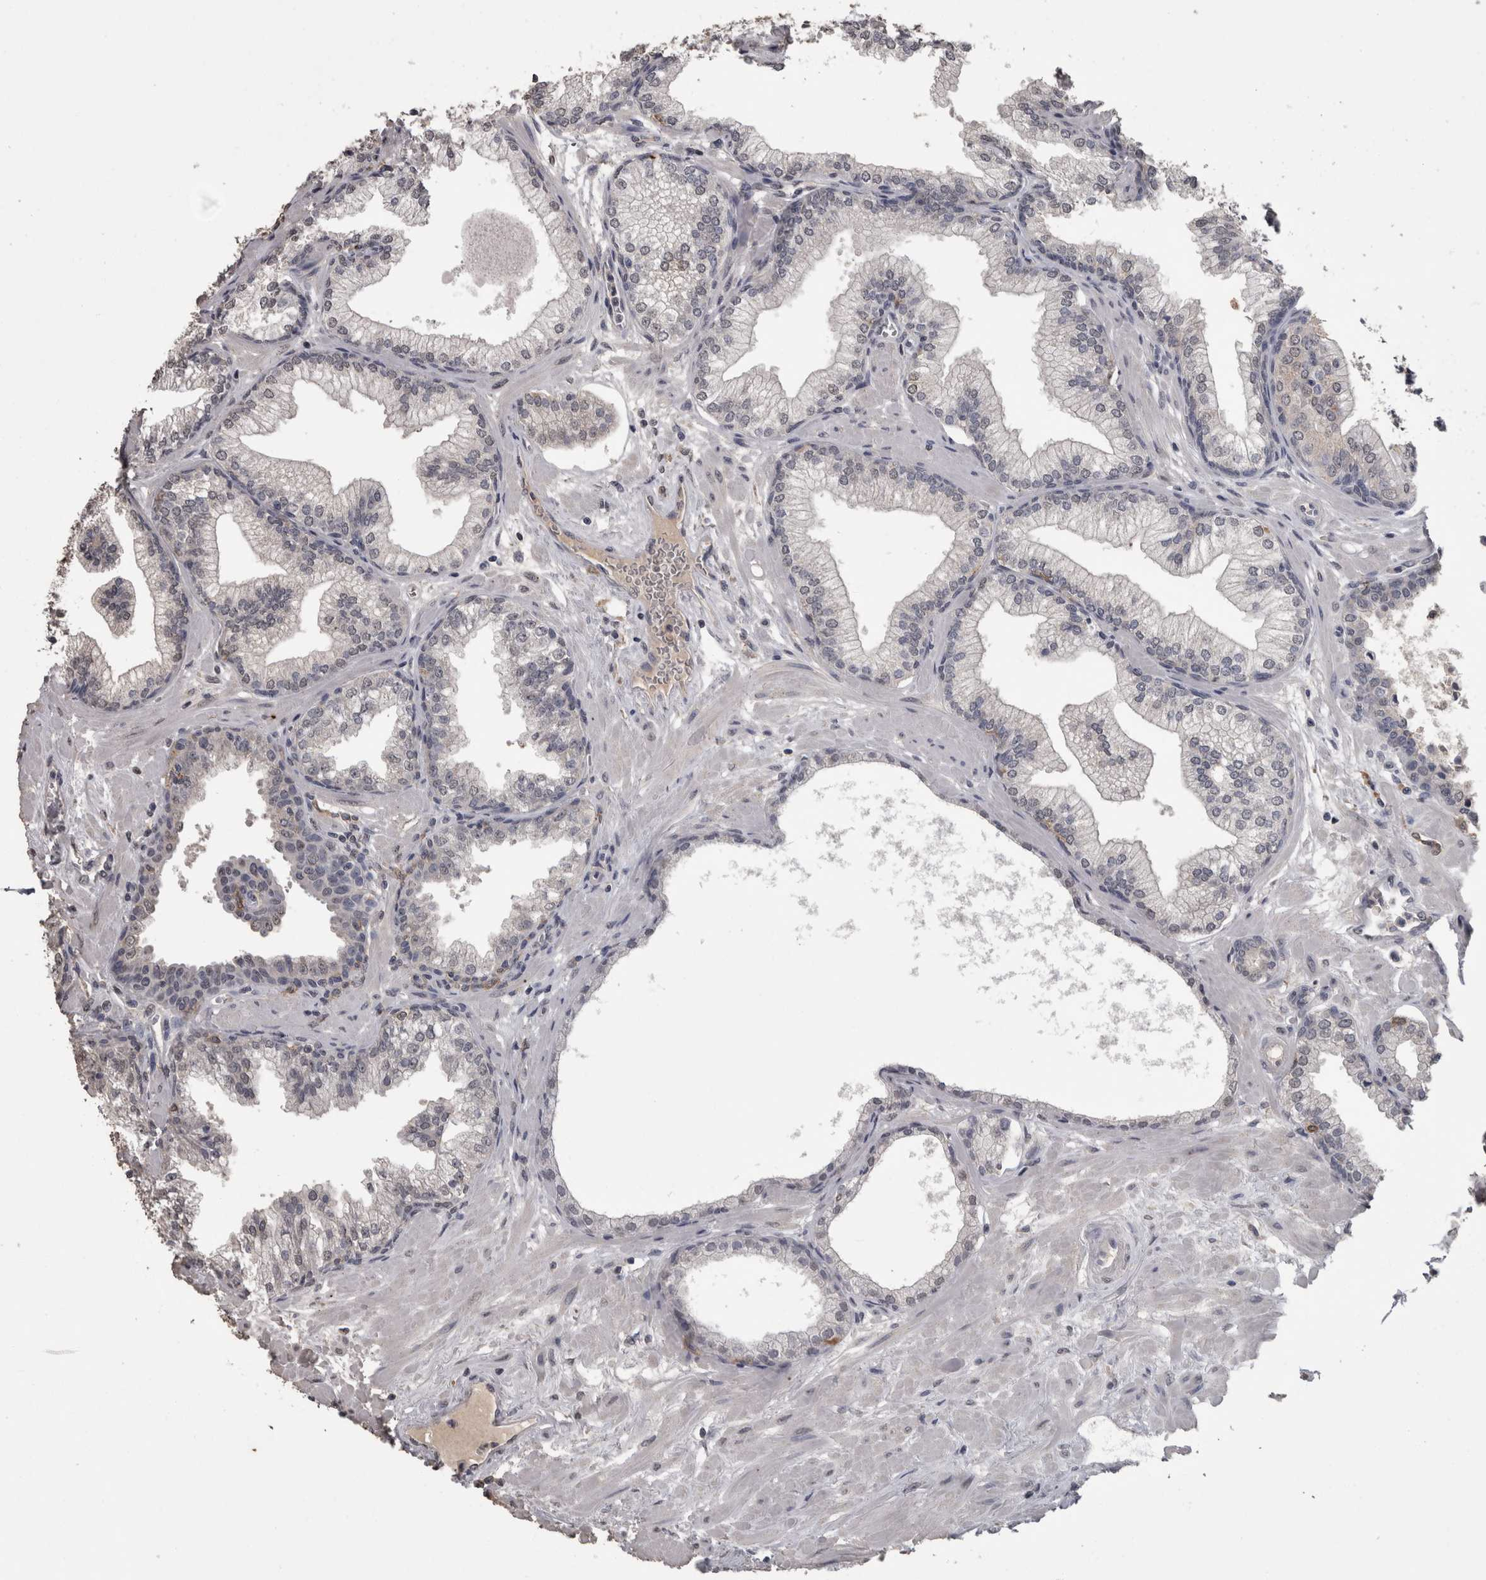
{"staining": {"intensity": "negative", "quantity": "none", "location": "none"}, "tissue": "prostate", "cell_type": "Glandular cells", "image_type": "normal", "snomed": [{"axis": "morphology", "description": "Normal tissue, NOS"}, {"axis": "morphology", "description": "Urothelial carcinoma, Low grade"}, {"axis": "topography", "description": "Urinary bladder"}, {"axis": "topography", "description": "Prostate"}], "caption": "A micrograph of prostate stained for a protein reveals no brown staining in glandular cells. (DAB (3,3'-diaminobenzidine) immunohistochemistry (IHC) visualized using brightfield microscopy, high magnification).", "gene": "PIK3AP1", "patient": {"sex": "male", "age": 60}}